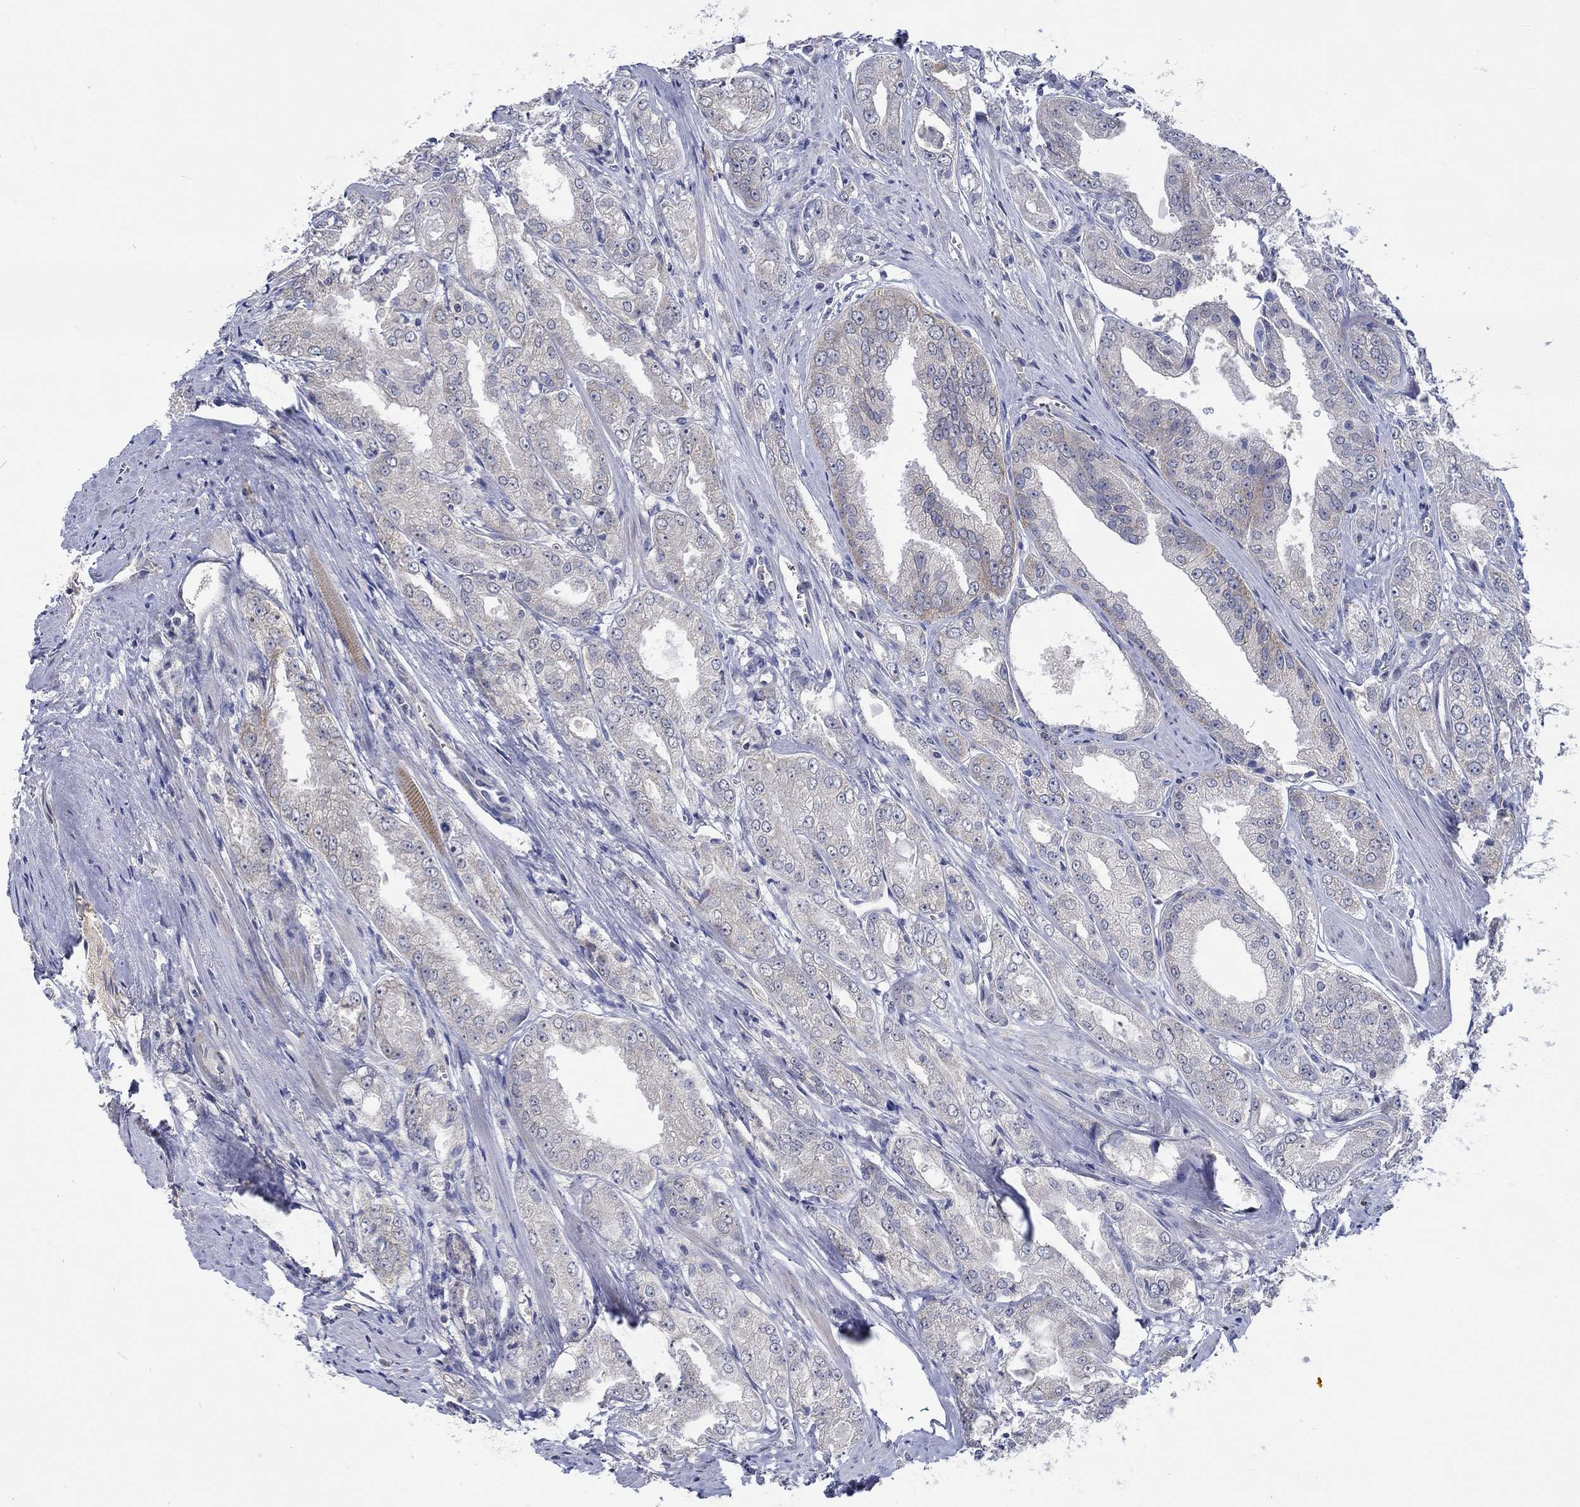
{"staining": {"intensity": "moderate", "quantity": "<25%", "location": "cytoplasmic/membranous"}, "tissue": "prostate cancer", "cell_type": "Tumor cells", "image_type": "cancer", "snomed": [{"axis": "morphology", "description": "Adenocarcinoma, NOS"}, {"axis": "morphology", "description": "Adenocarcinoma, High grade"}, {"axis": "topography", "description": "Prostate"}], "caption": "The image displays staining of prostate cancer, revealing moderate cytoplasmic/membranous protein staining (brown color) within tumor cells.", "gene": "WASF1", "patient": {"sex": "male", "age": 70}}